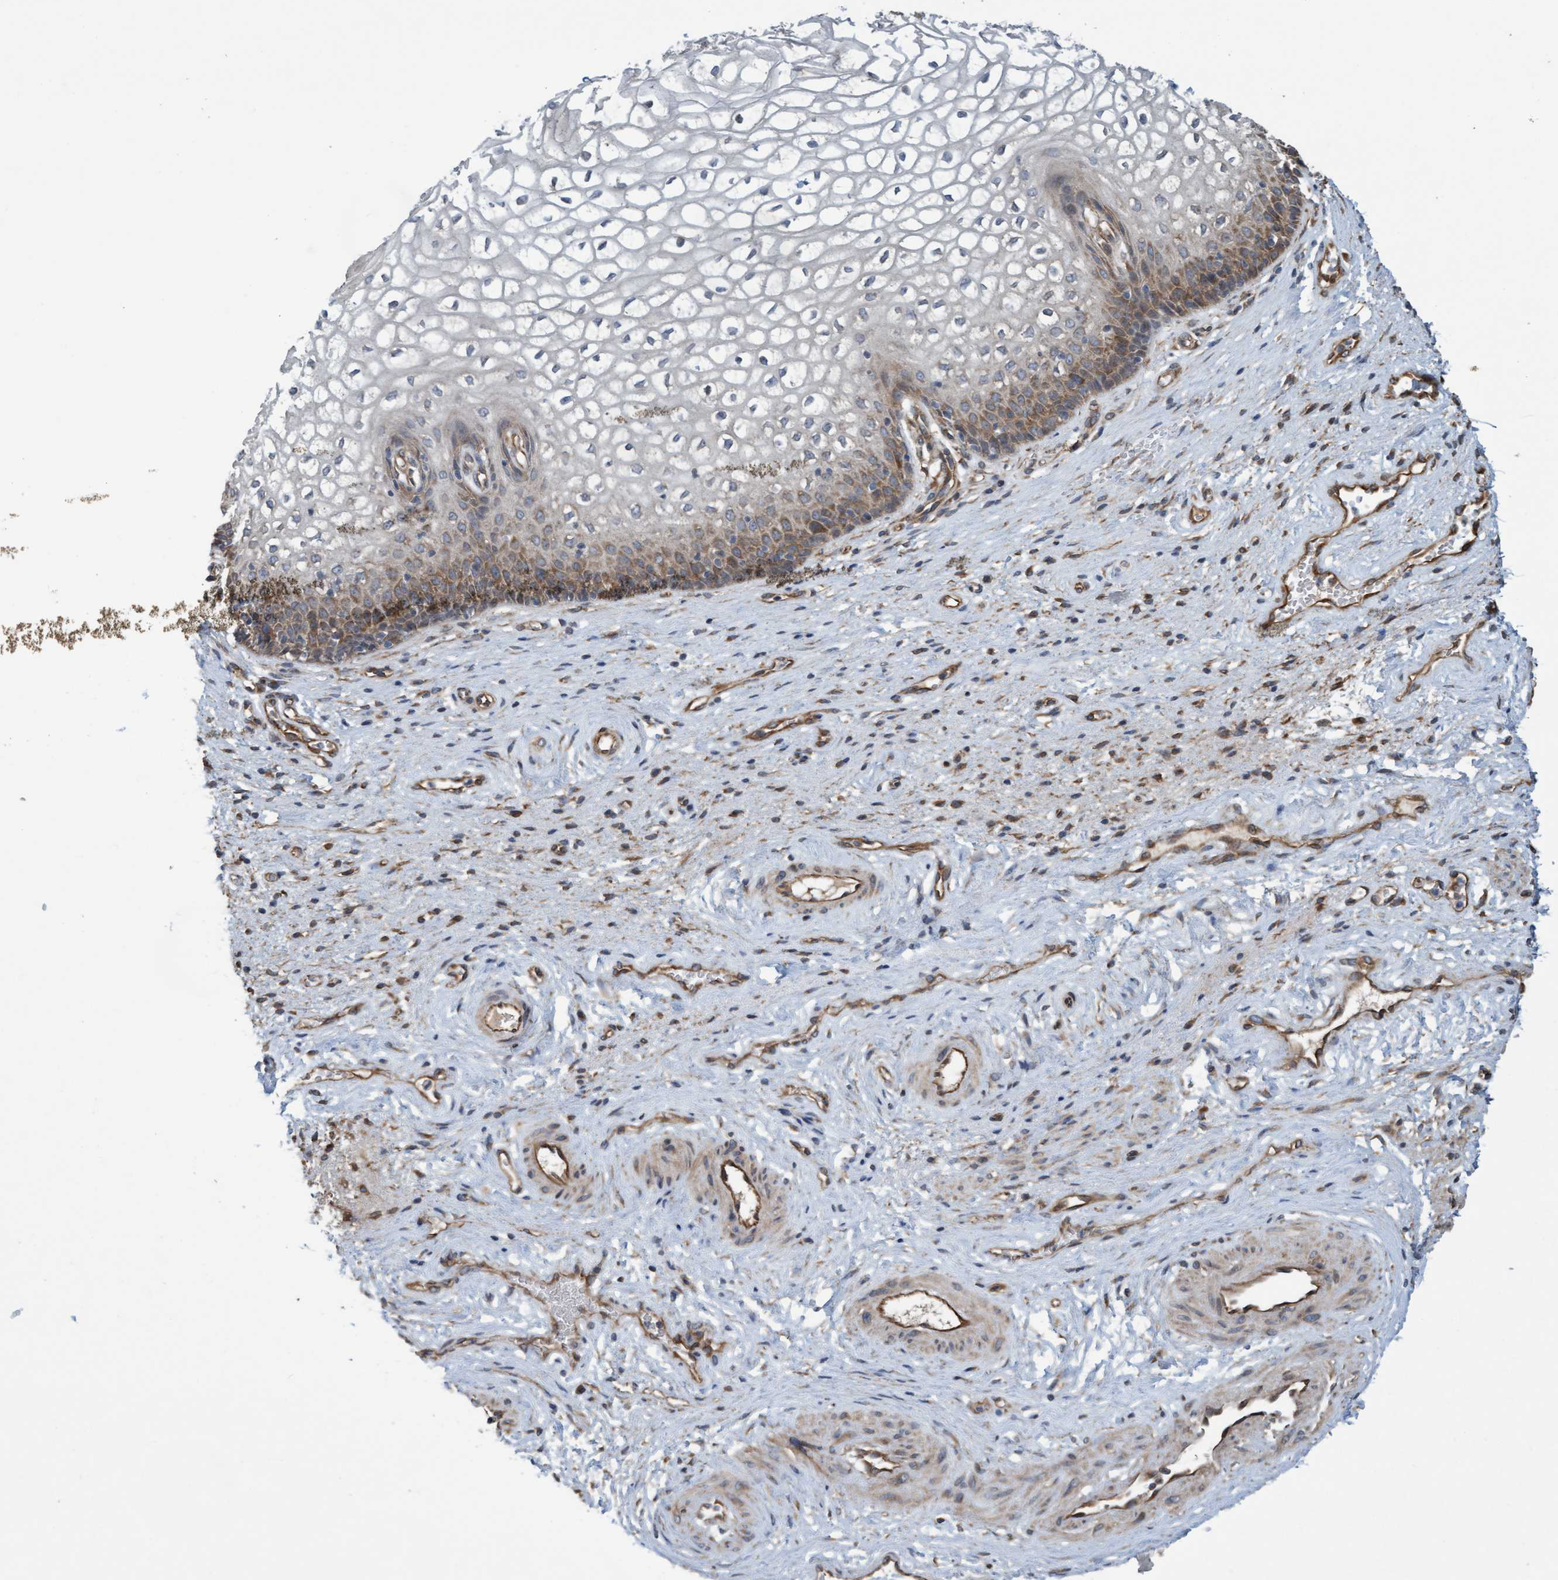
{"staining": {"intensity": "moderate", "quantity": ">75%", "location": "cytoplasmic/membranous"}, "tissue": "vagina", "cell_type": "Squamous epithelial cells", "image_type": "normal", "snomed": [{"axis": "morphology", "description": "Normal tissue, NOS"}, {"axis": "topography", "description": "Vagina"}], "caption": "Moderate cytoplasmic/membranous protein positivity is appreciated in approximately >75% of squamous epithelial cells in vagina. The staining is performed using DAB (3,3'-diaminobenzidine) brown chromogen to label protein expression. The nuclei are counter-stained blue using hematoxylin.", "gene": "CDC42EP4", "patient": {"sex": "female", "age": 34}}